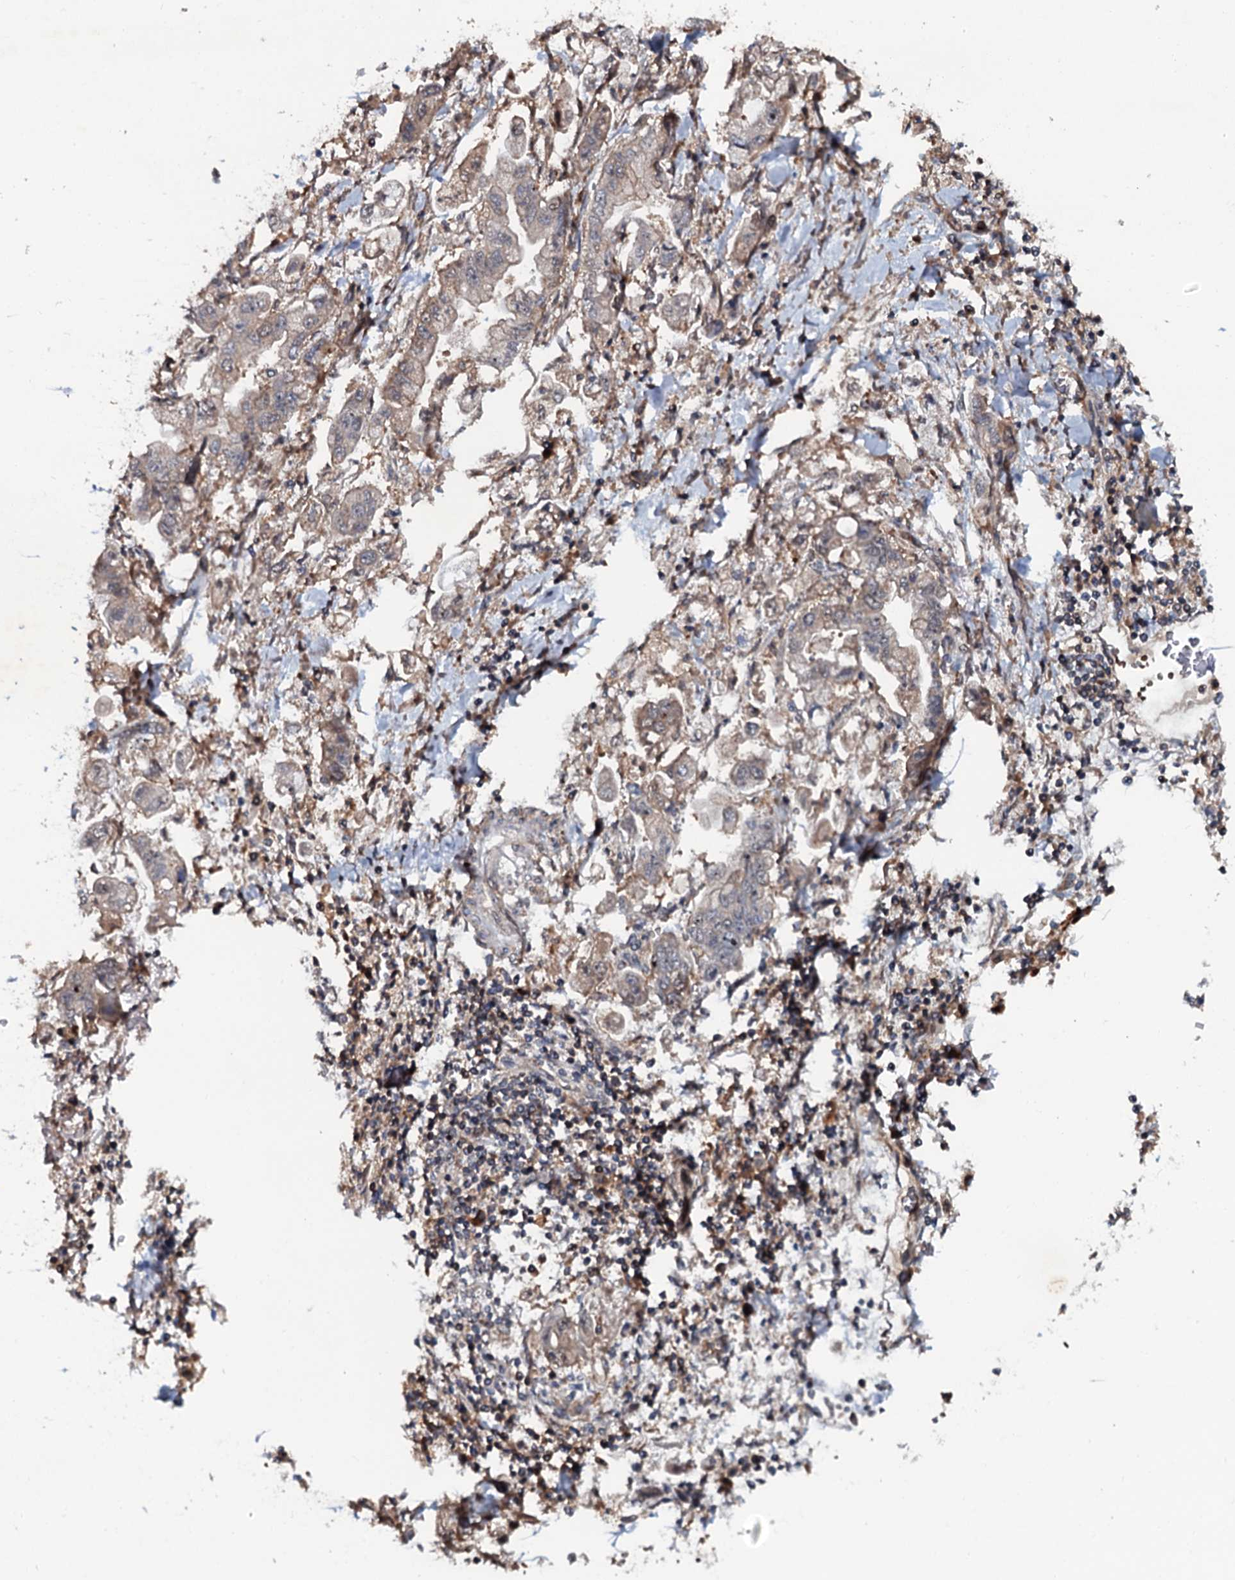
{"staining": {"intensity": "weak", "quantity": "<25%", "location": "cytoplasmic/membranous"}, "tissue": "stomach cancer", "cell_type": "Tumor cells", "image_type": "cancer", "snomed": [{"axis": "morphology", "description": "Adenocarcinoma, NOS"}, {"axis": "topography", "description": "Stomach"}], "caption": "IHC histopathology image of neoplastic tissue: stomach cancer (adenocarcinoma) stained with DAB (3,3'-diaminobenzidine) shows no significant protein staining in tumor cells.", "gene": "N4BP1", "patient": {"sex": "male", "age": 62}}